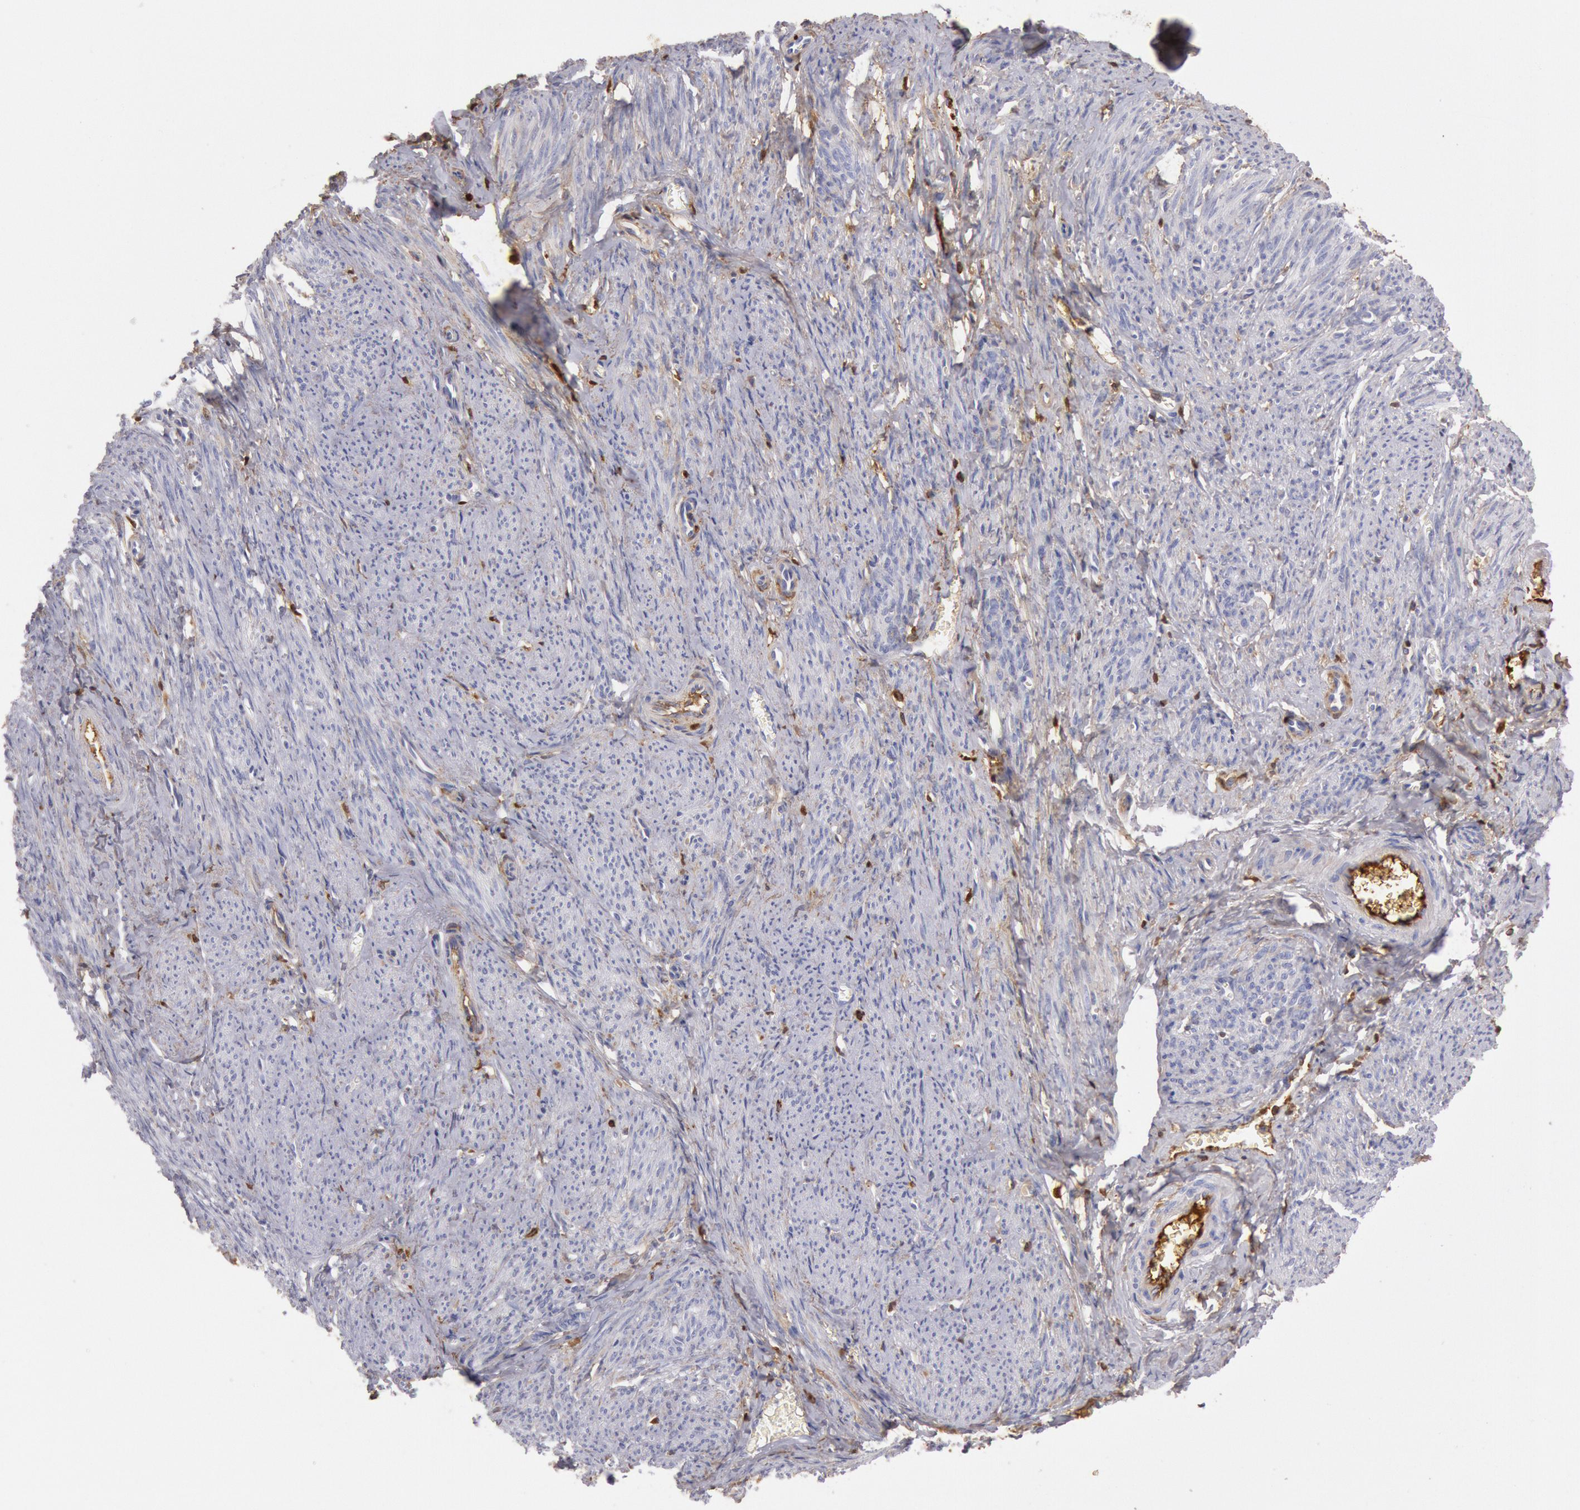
{"staining": {"intensity": "weak", "quantity": "25%-75%", "location": "cytoplasmic/membranous"}, "tissue": "smooth muscle", "cell_type": "Smooth muscle cells", "image_type": "normal", "snomed": [{"axis": "morphology", "description": "Normal tissue, NOS"}, {"axis": "topography", "description": "Smooth muscle"}, {"axis": "topography", "description": "Cervix"}], "caption": "IHC image of normal smooth muscle stained for a protein (brown), which reveals low levels of weak cytoplasmic/membranous staining in about 25%-75% of smooth muscle cells.", "gene": "IGHA1", "patient": {"sex": "female", "age": 70}}